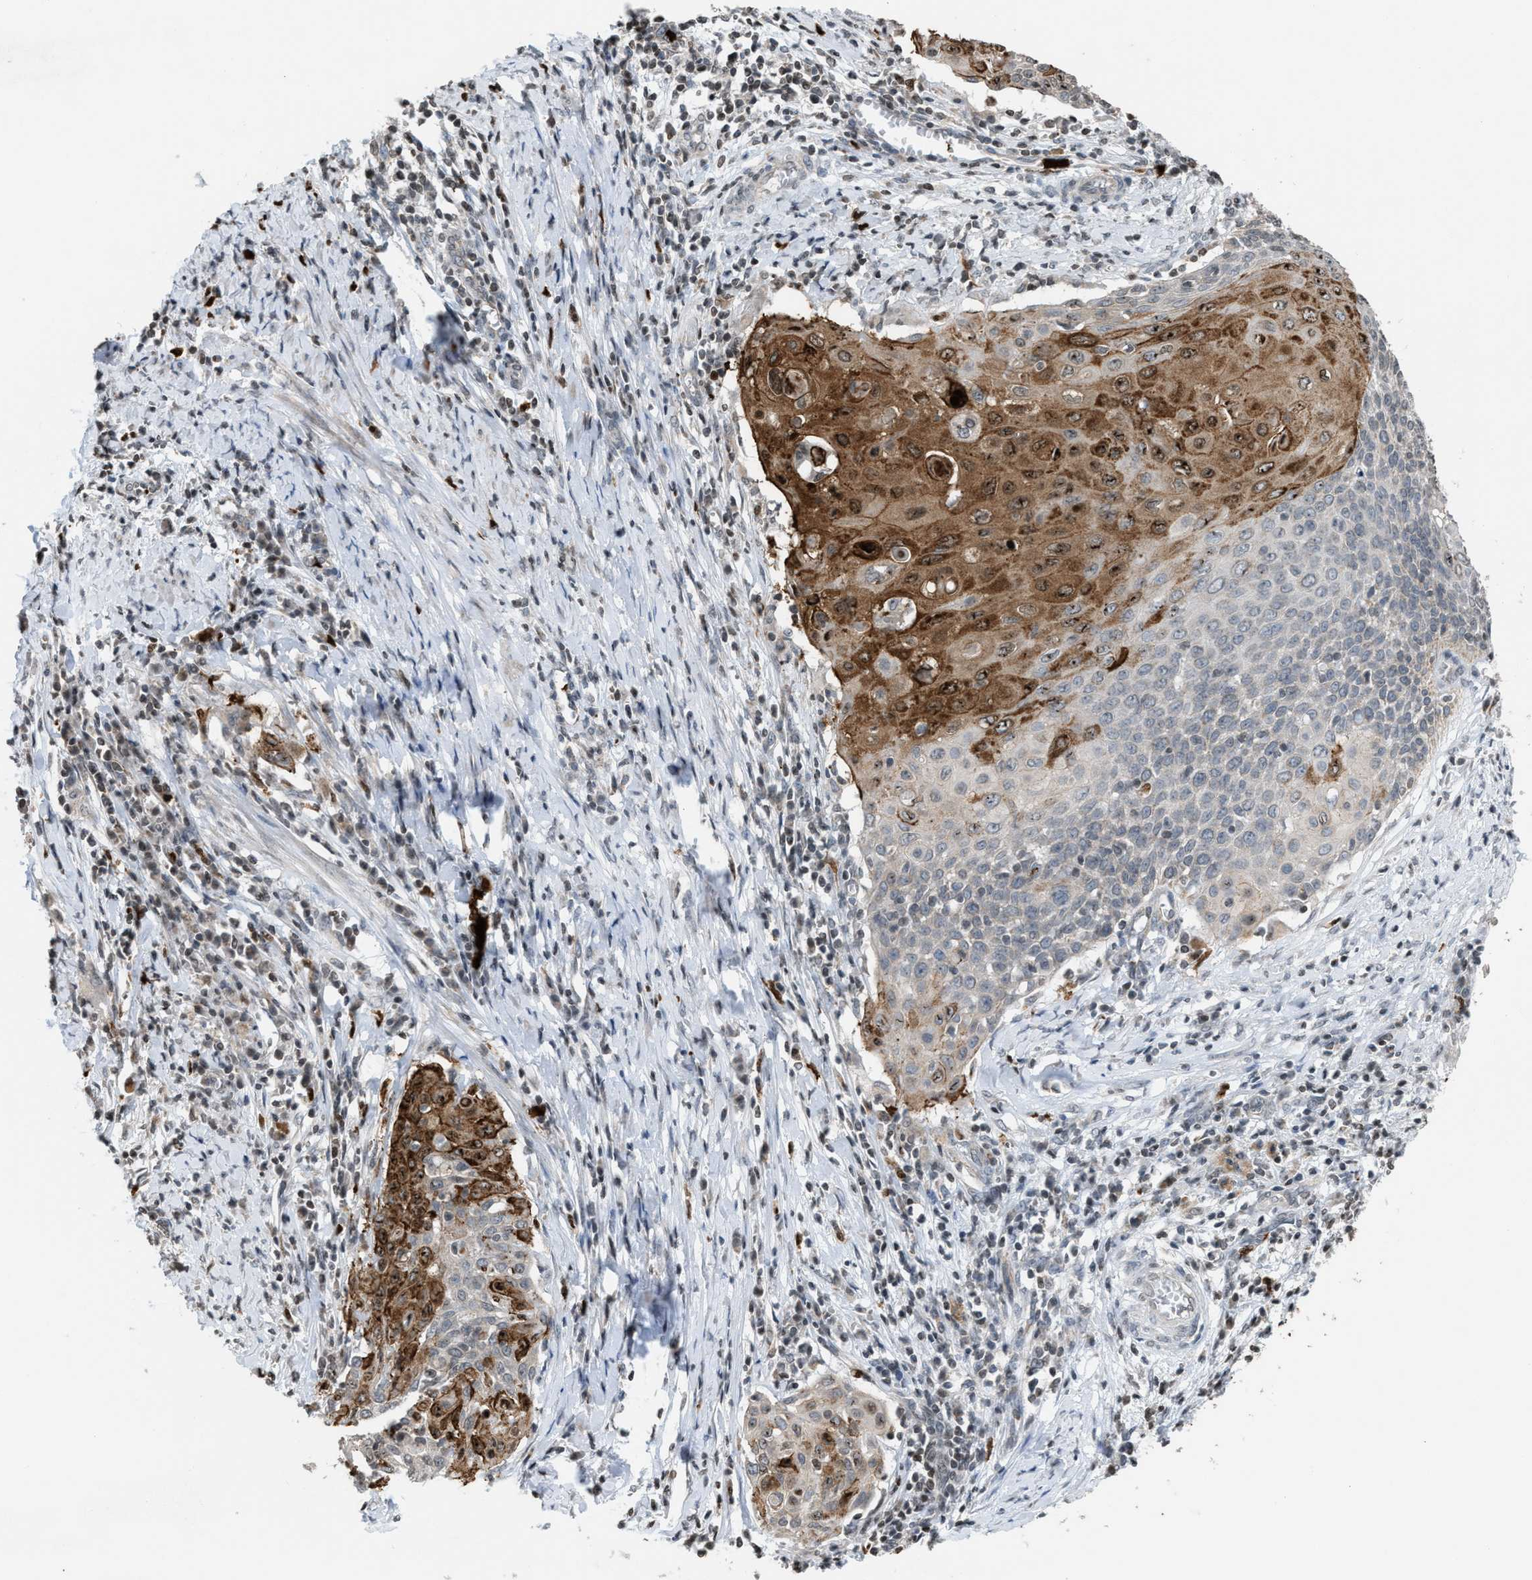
{"staining": {"intensity": "moderate", "quantity": "25%-75%", "location": "cytoplasmic/membranous,nuclear"}, "tissue": "cervical cancer", "cell_type": "Tumor cells", "image_type": "cancer", "snomed": [{"axis": "morphology", "description": "Squamous cell carcinoma, NOS"}, {"axis": "topography", "description": "Cervix"}], "caption": "Immunohistochemistry (IHC) staining of cervical cancer, which demonstrates medium levels of moderate cytoplasmic/membranous and nuclear positivity in approximately 25%-75% of tumor cells indicating moderate cytoplasmic/membranous and nuclear protein staining. The staining was performed using DAB (3,3'-diaminobenzidine) (brown) for protein detection and nuclei were counterstained in hematoxylin (blue).", "gene": "PRUNE2", "patient": {"sex": "female", "age": 39}}